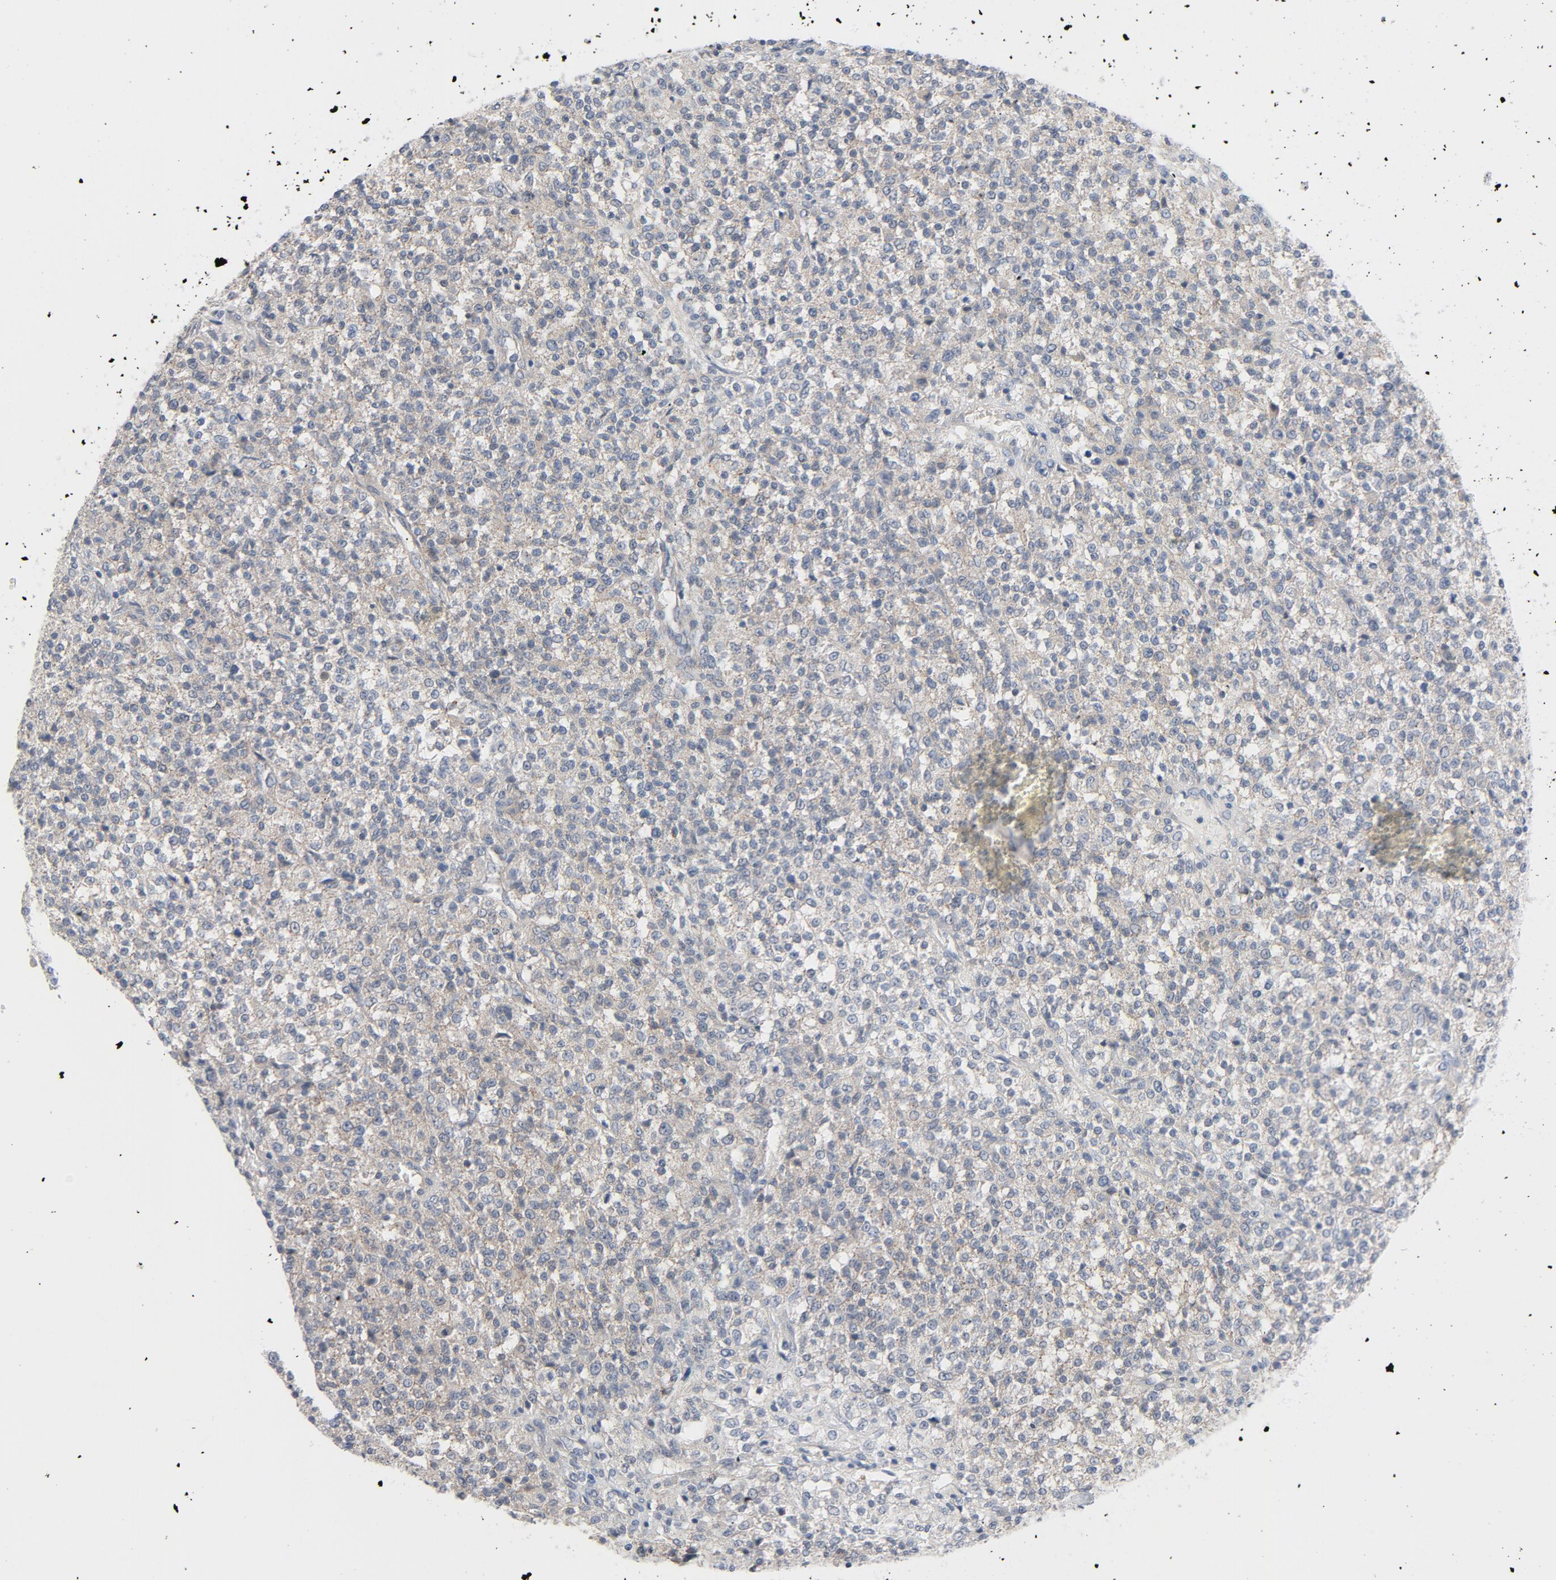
{"staining": {"intensity": "weak", "quantity": "25%-75%", "location": "cytoplasmic/membranous"}, "tissue": "testis cancer", "cell_type": "Tumor cells", "image_type": "cancer", "snomed": [{"axis": "morphology", "description": "Seminoma, NOS"}, {"axis": "topography", "description": "Testis"}], "caption": "IHC (DAB) staining of testis cancer exhibits weak cytoplasmic/membranous protein staining in about 25%-75% of tumor cells. The staining was performed using DAB to visualize the protein expression in brown, while the nuclei were stained in blue with hematoxylin (Magnification: 20x).", "gene": "TSG101", "patient": {"sex": "male", "age": 59}}